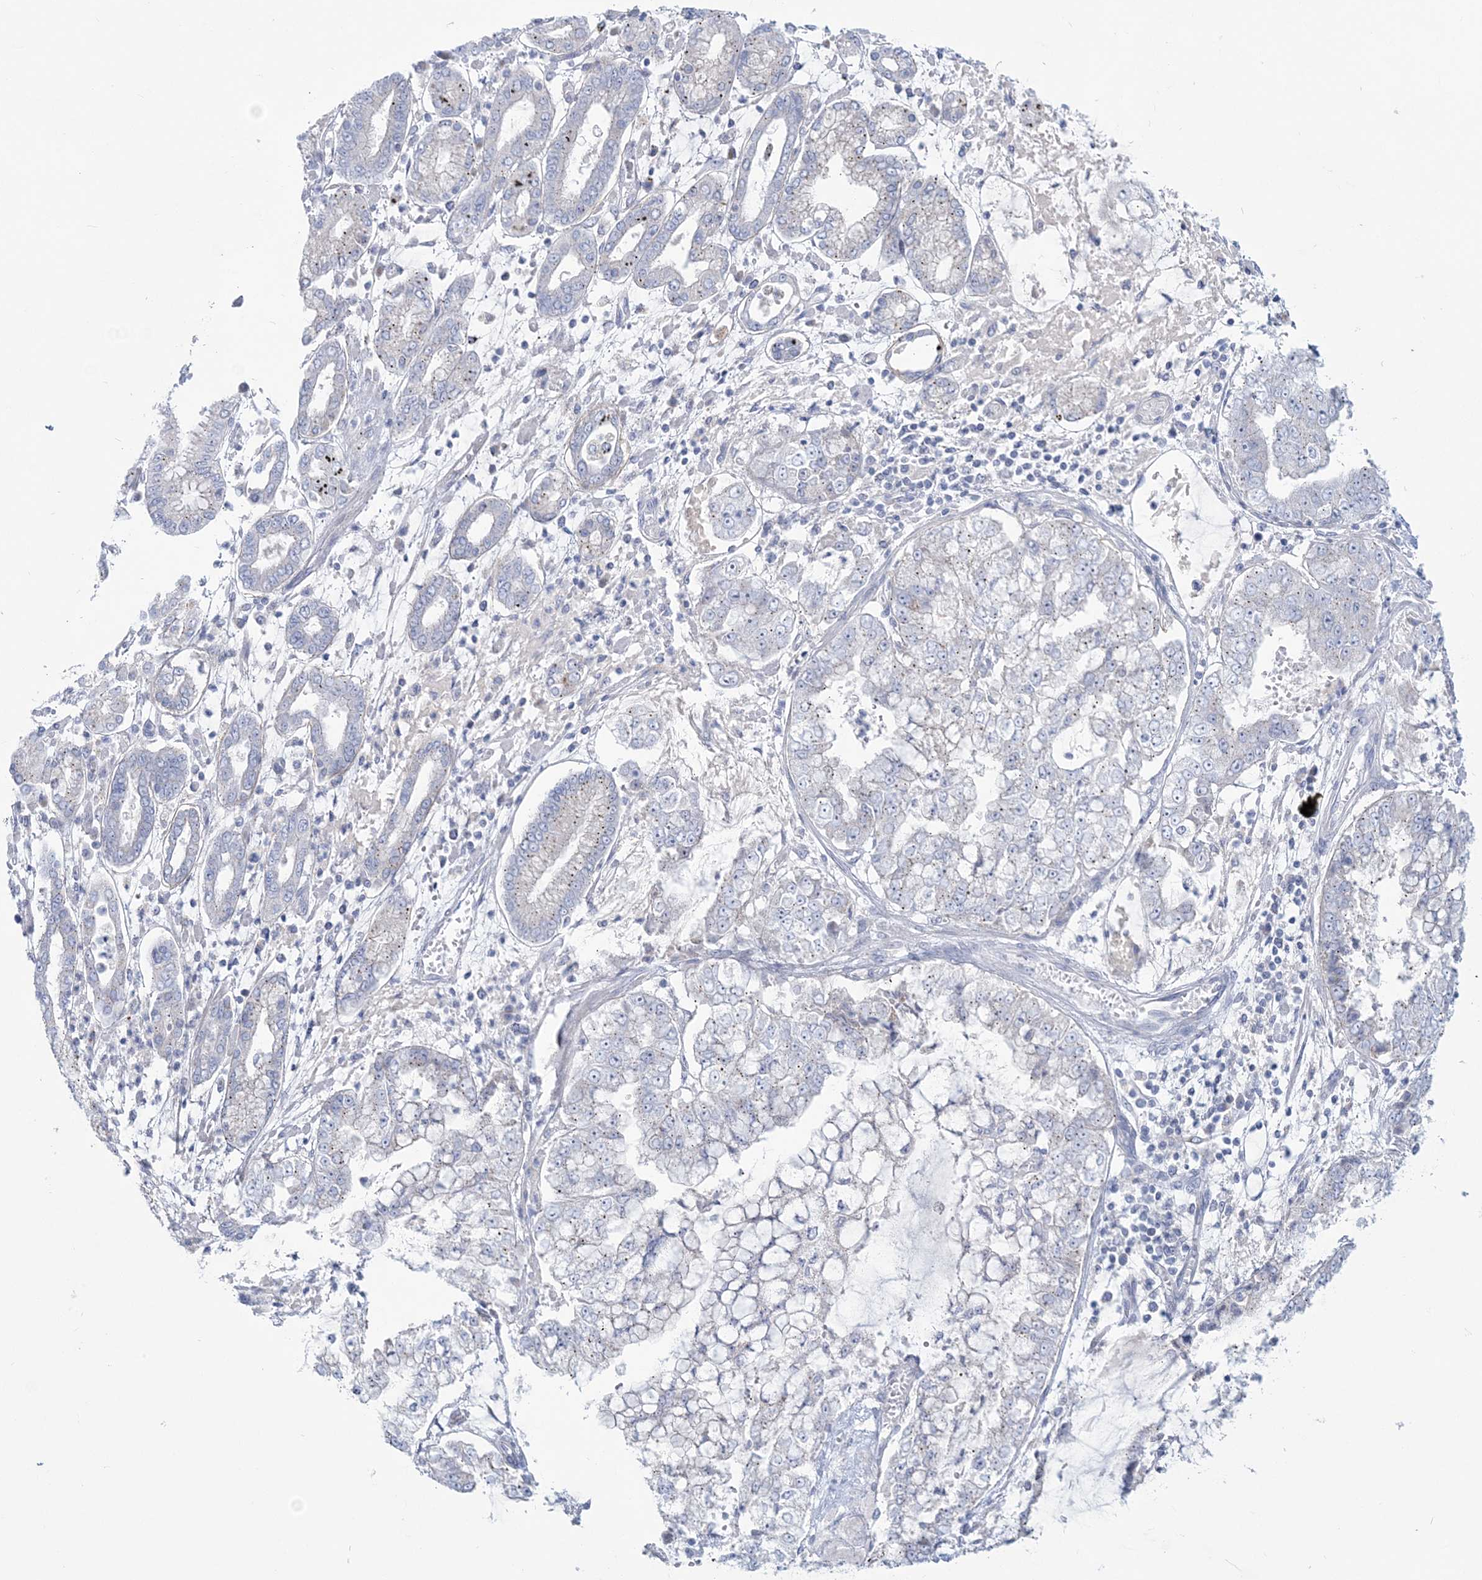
{"staining": {"intensity": "negative", "quantity": "none", "location": "none"}, "tissue": "stomach cancer", "cell_type": "Tumor cells", "image_type": "cancer", "snomed": [{"axis": "morphology", "description": "Adenocarcinoma, NOS"}, {"axis": "topography", "description": "Stomach"}], "caption": "Tumor cells show no significant protein positivity in stomach adenocarcinoma.", "gene": "ADGB", "patient": {"sex": "male", "age": 76}}